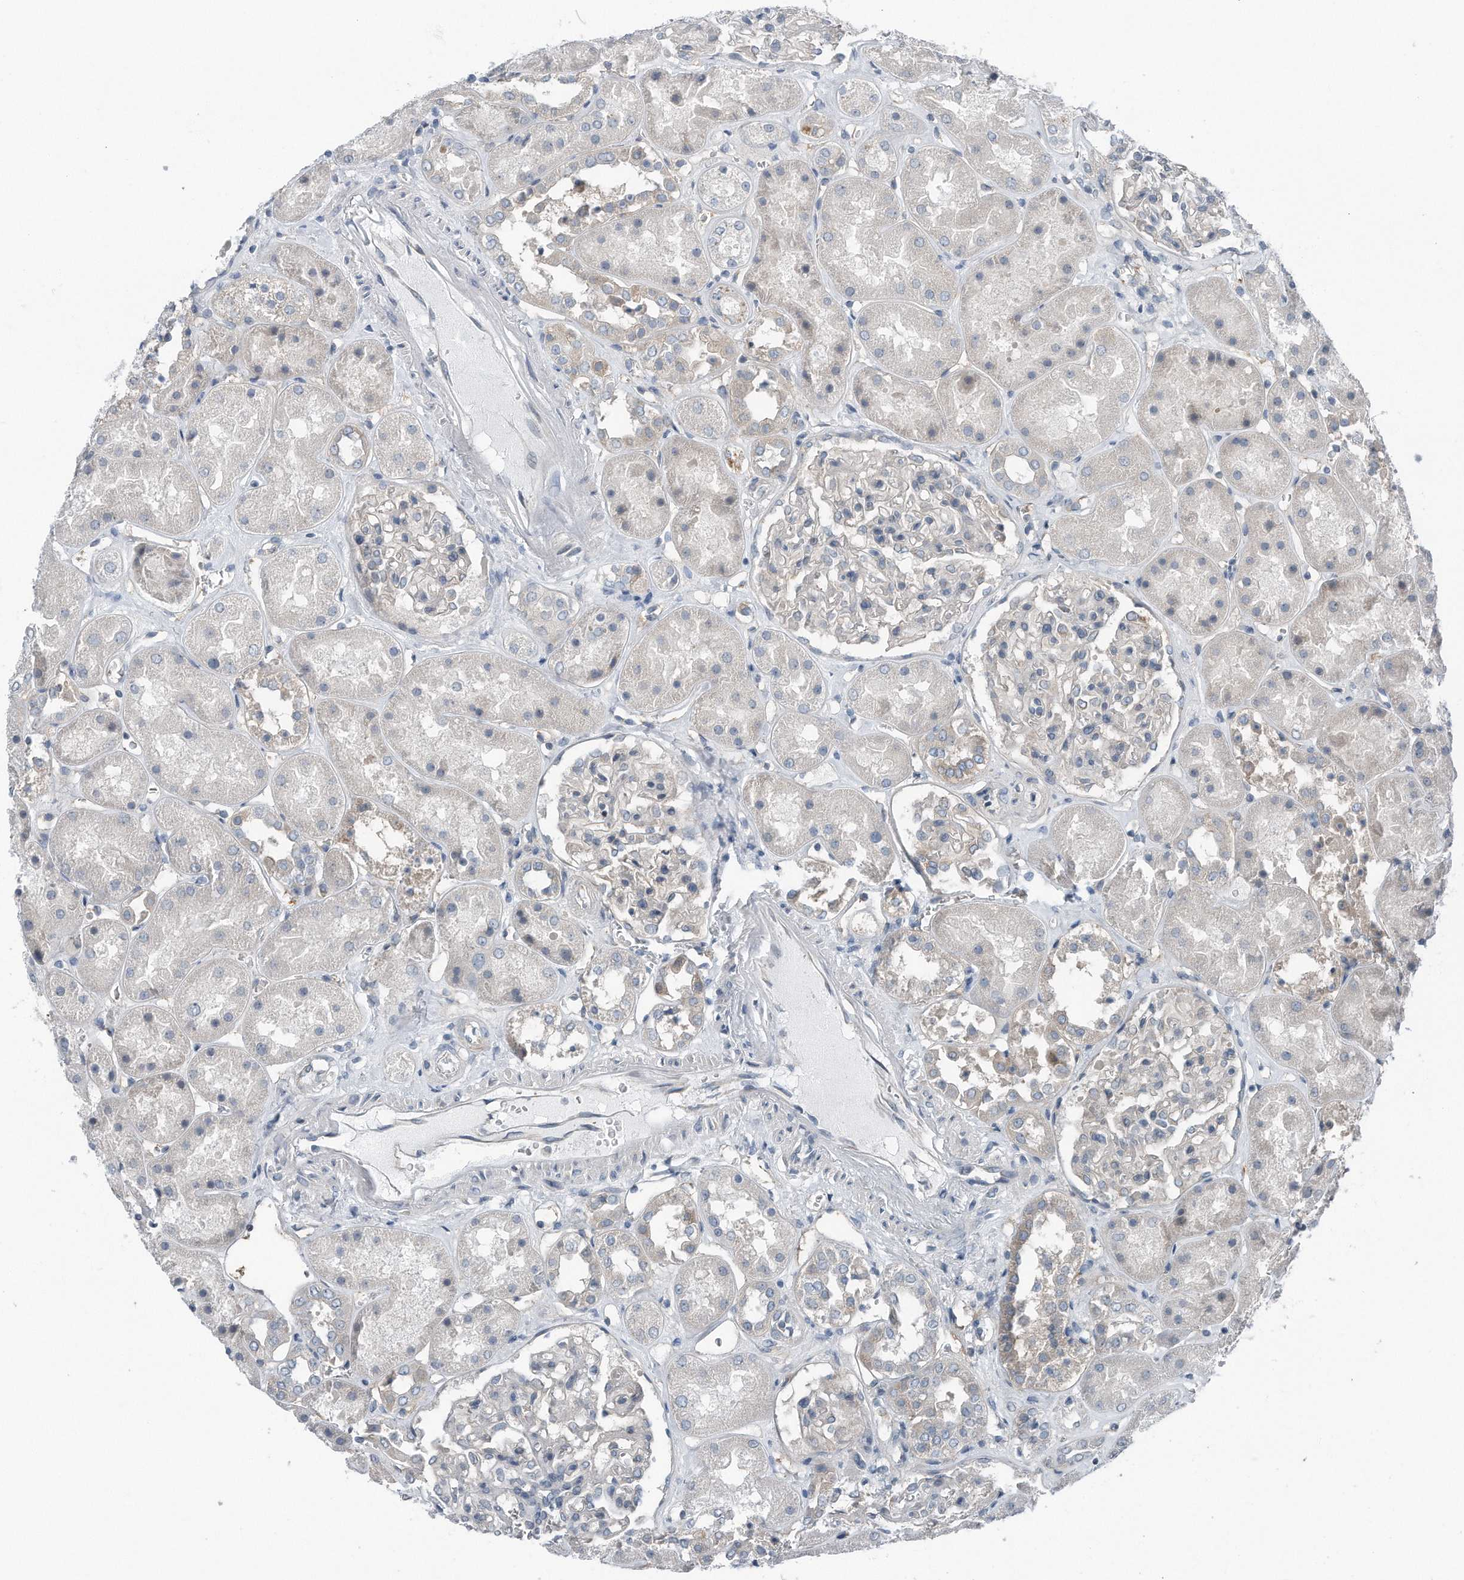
{"staining": {"intensity": "negative", "quantity": "none", "location": "none"}, "tissue": "kidney", "cell_type": "Cells in glomeruli", "image_type": "normal", "snomed": [{"axis": "morphology", "description": "Normal tissue, NOS"}, {"axis": "topography", "description": "Kidney"}], "caption": "High power microscopy histopathology image of an immunohistochemistry photomicrograph of normal kidney, revealing no significant positivity in cells in glomeruli.", "gene": "YRDC", "patient": {"sex": "male", "age": 70}}